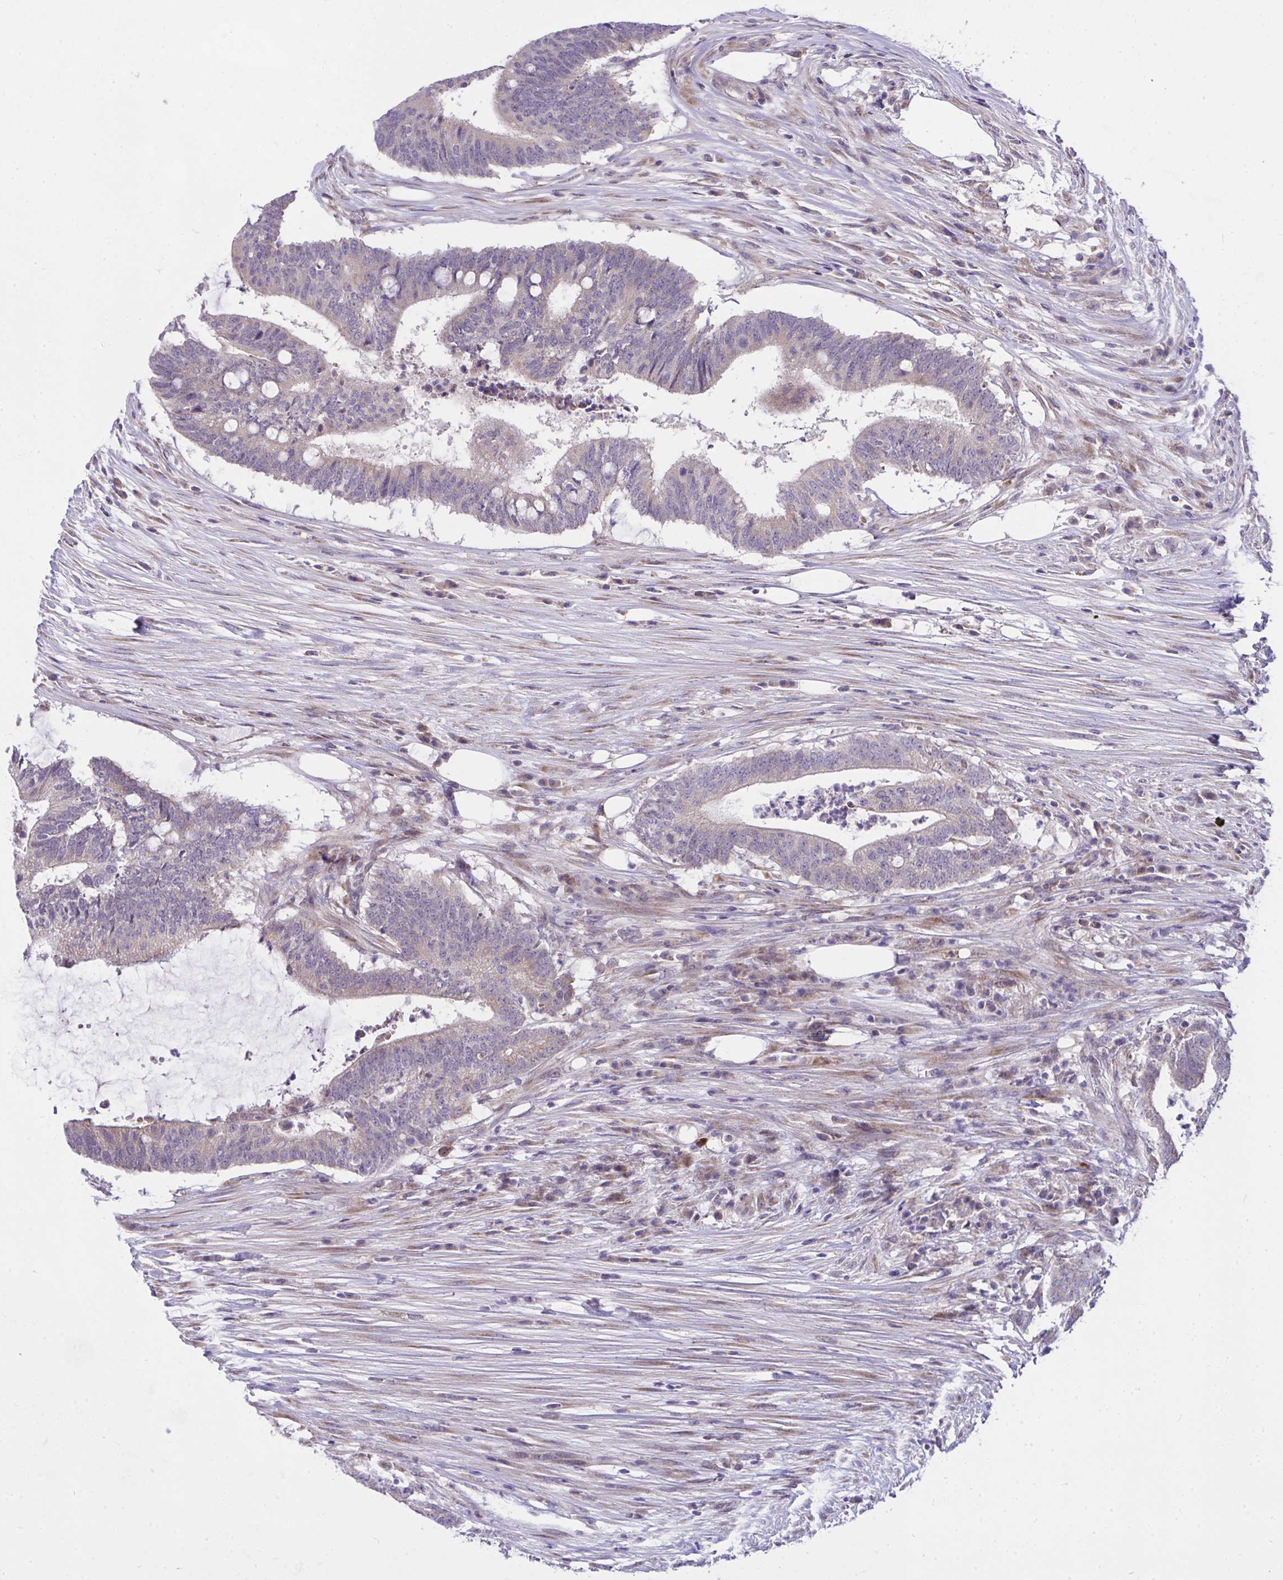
{"staining": {"intensity": "weak", "quantity": "<25%", "location": "cytoplasmic/membranous"}, "tissue": "colorectal cancer", "cell_type": "Tumor cells", "image_type": "cancer", "snomed": [{"axis": "morphology", "description": "Adenocarcinoma, NOS"}, {"axis": "topography", "description": "Colon"}], "caption": "Immunohistochemistry (IHC) of human adenocarcinoma (colorectal) demonstrates no staining in tumor cells.", "gene": "CEP63", "patient": {"sex": "female", "age": 43}}